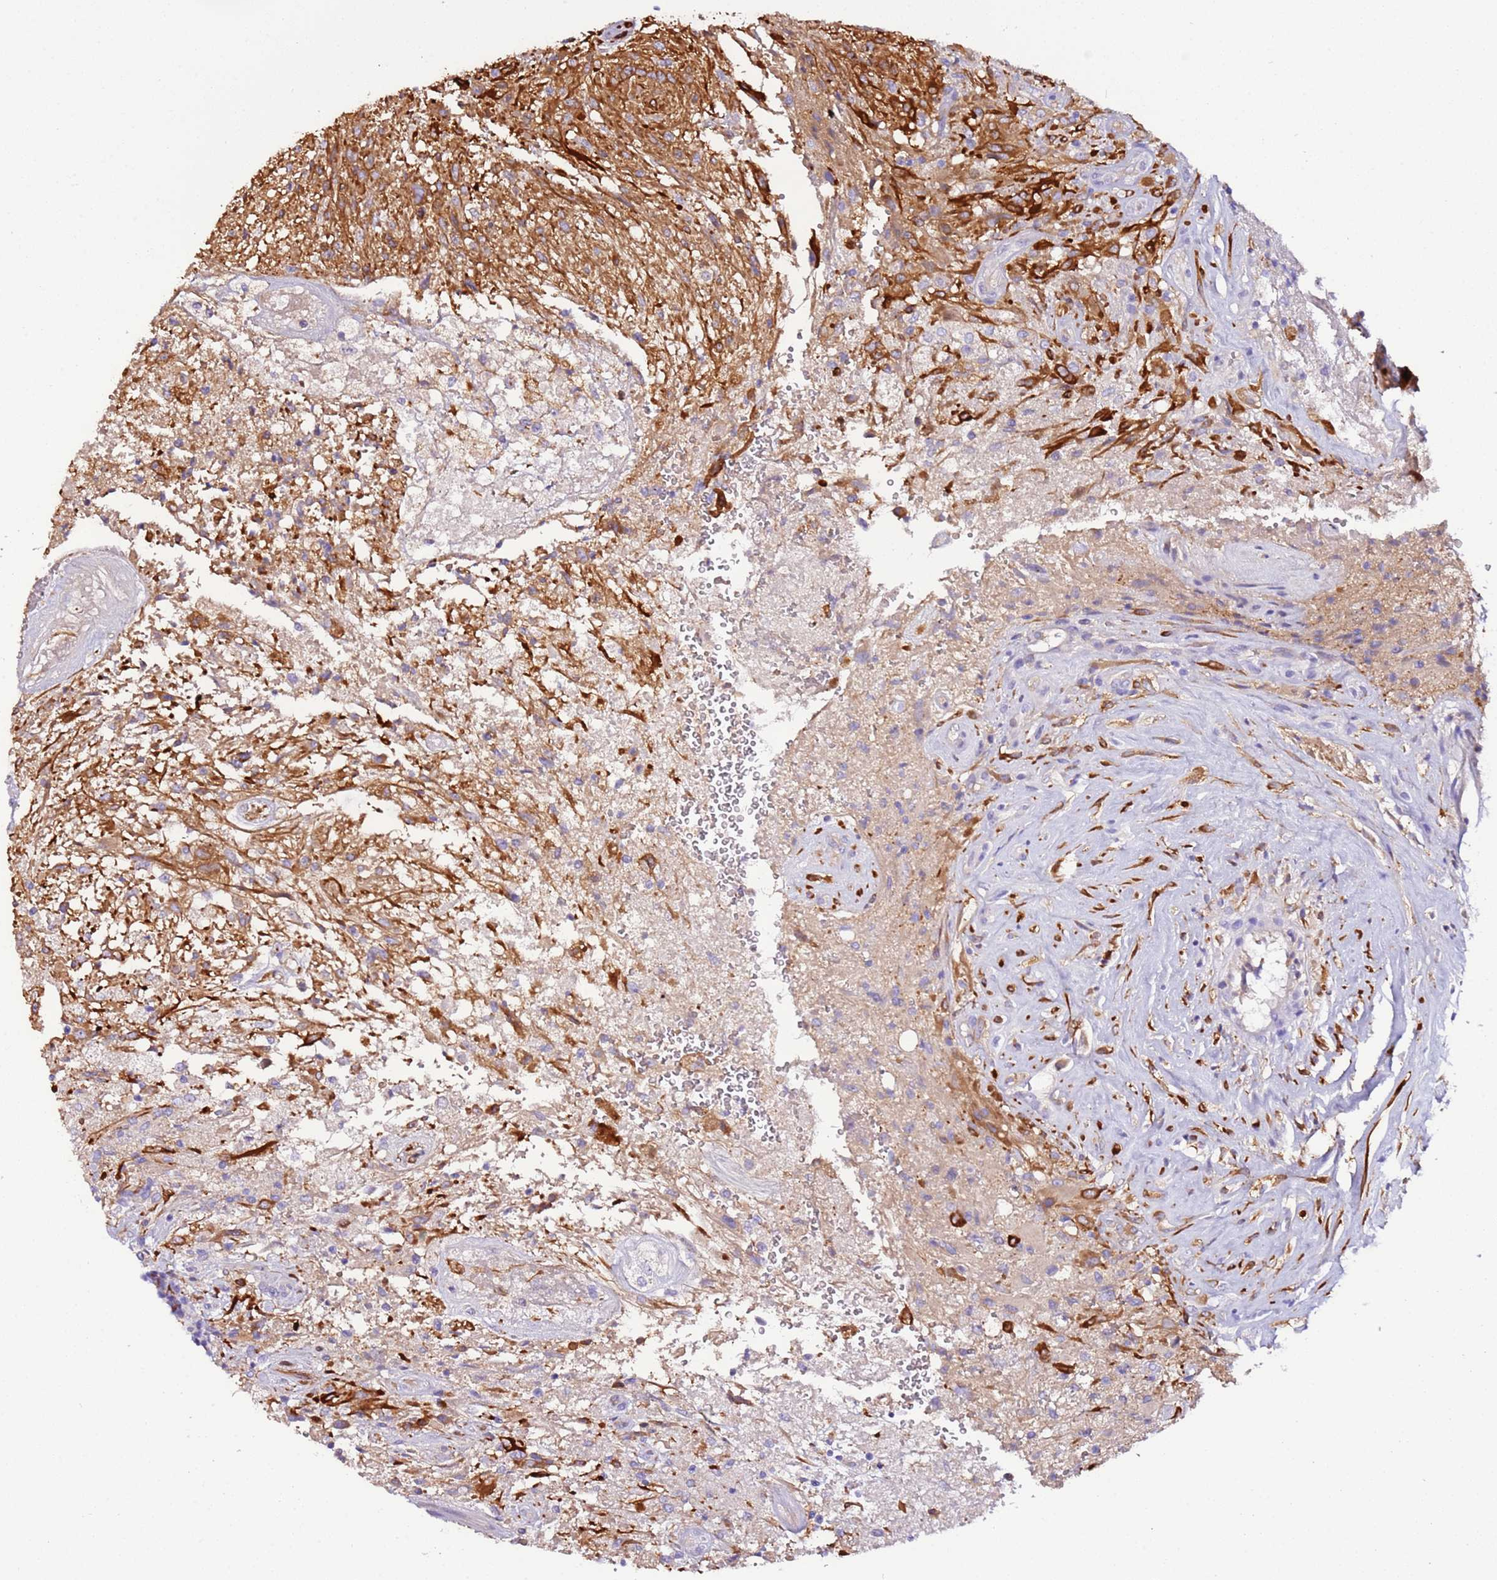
{"staining": {"intensity": "weak", "quantity": "25%-75%", "location": "cytoplasmic/membranous"}, "tissue": "glioma", "cell_type": "Tumor cells", "image_type": "cancer", "snomed": [{"axis": "morphology", "description": "Glioma, malignant, High grade"}, {"axis": "topography", "description": "Brain"}], "caption": "Malignant glioma (high-grade) tissue demonstrates weak cytoplasmic/membranous staining in approximately 25%-75% of tumor cells", "gene": "FAM174C", "patient": {"sex": "male", "age": 56}}